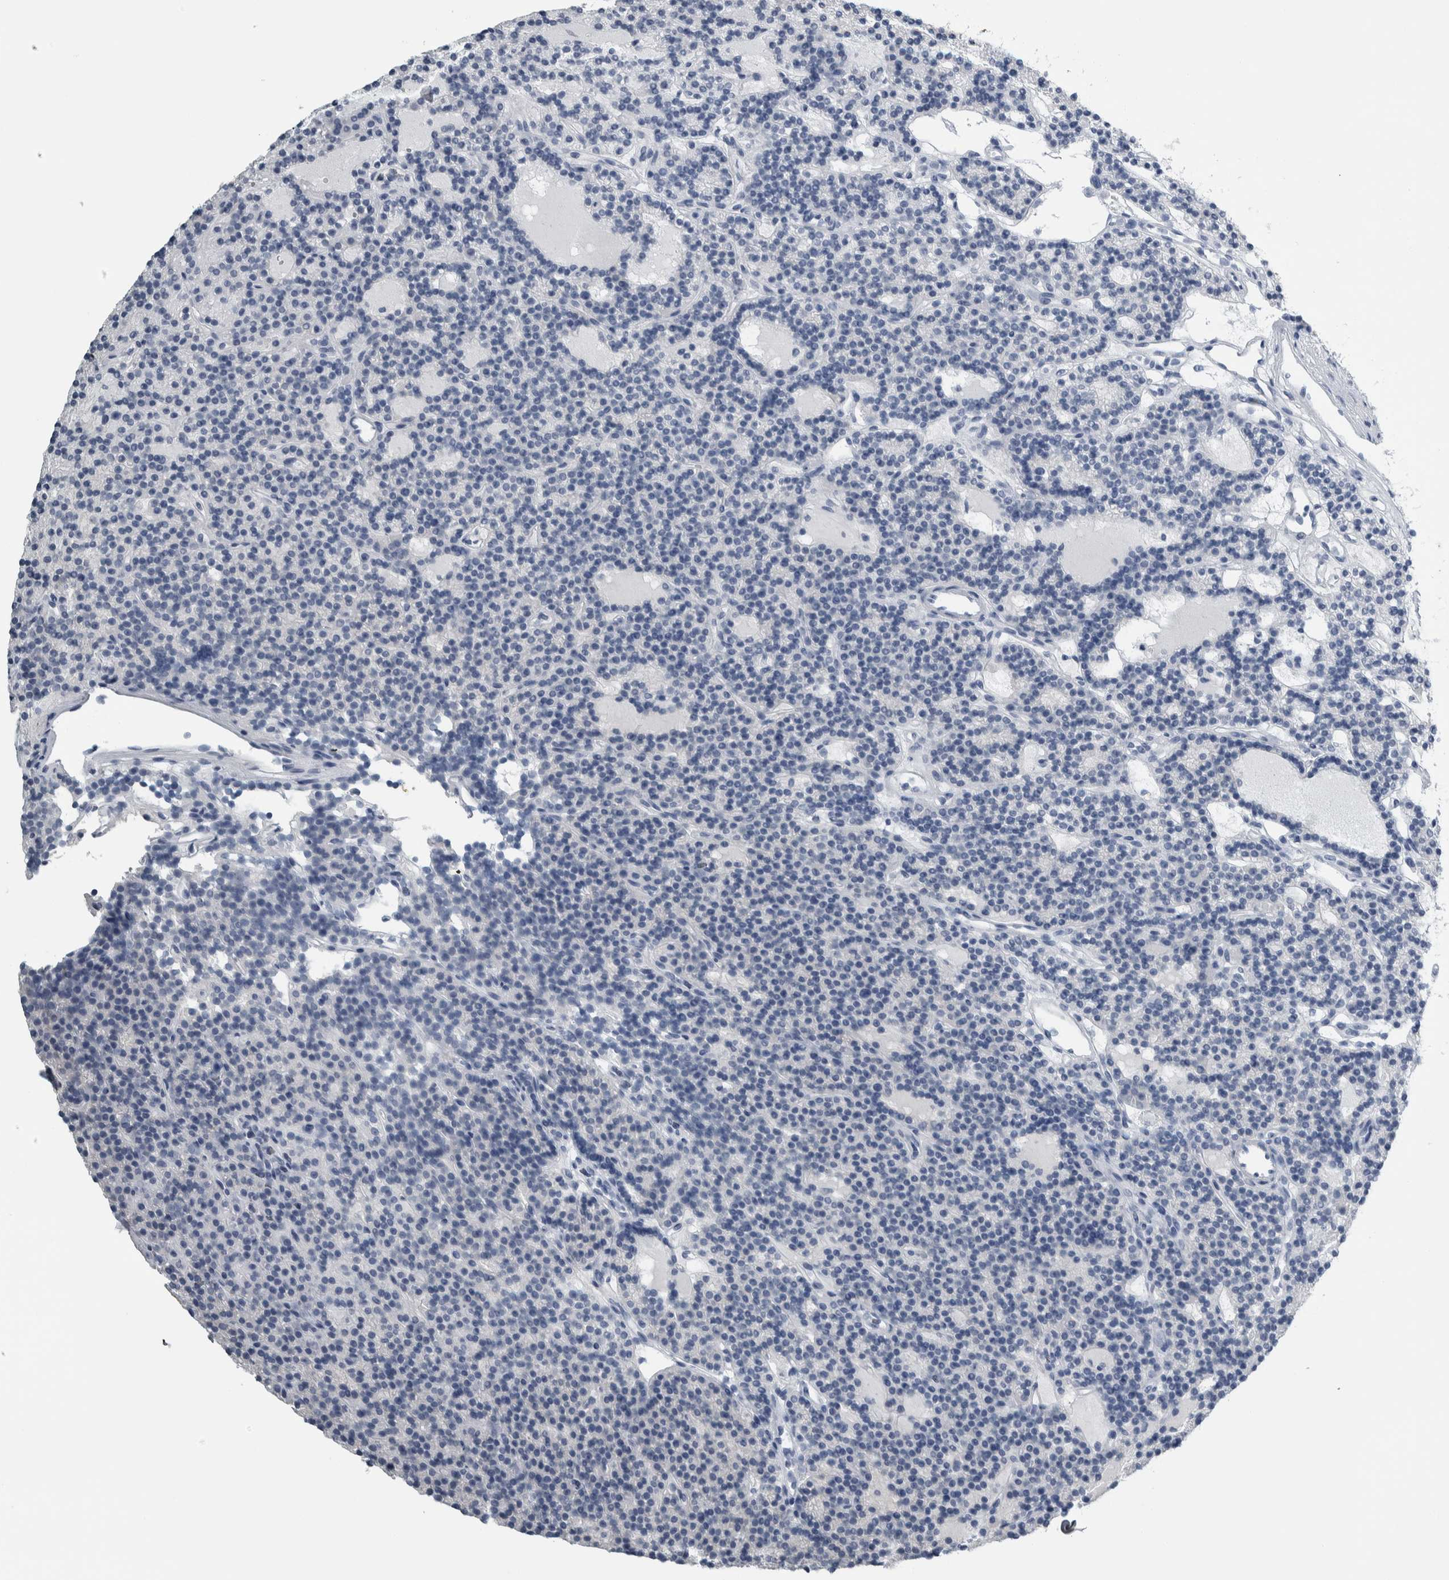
{"staining": {"intensity": "negative", "quantity": "none", "location": "none"}, "tissue": "parathyroid gland", "cell_type": "Glandular cells", "image_type": "normal", "snomed": [{"axis": "morphology", "description": "Normal tissue, NOS"}, {"axis": "topography", "description": "Parathyroid gland"}], "caption": "Human parathyroid gland stained for a protein using immunohistochemistry (IHC) exhibits no positivity in glandular cells.", "gene": "CDH17", "patient": {"sex": "male", "age": 75}}